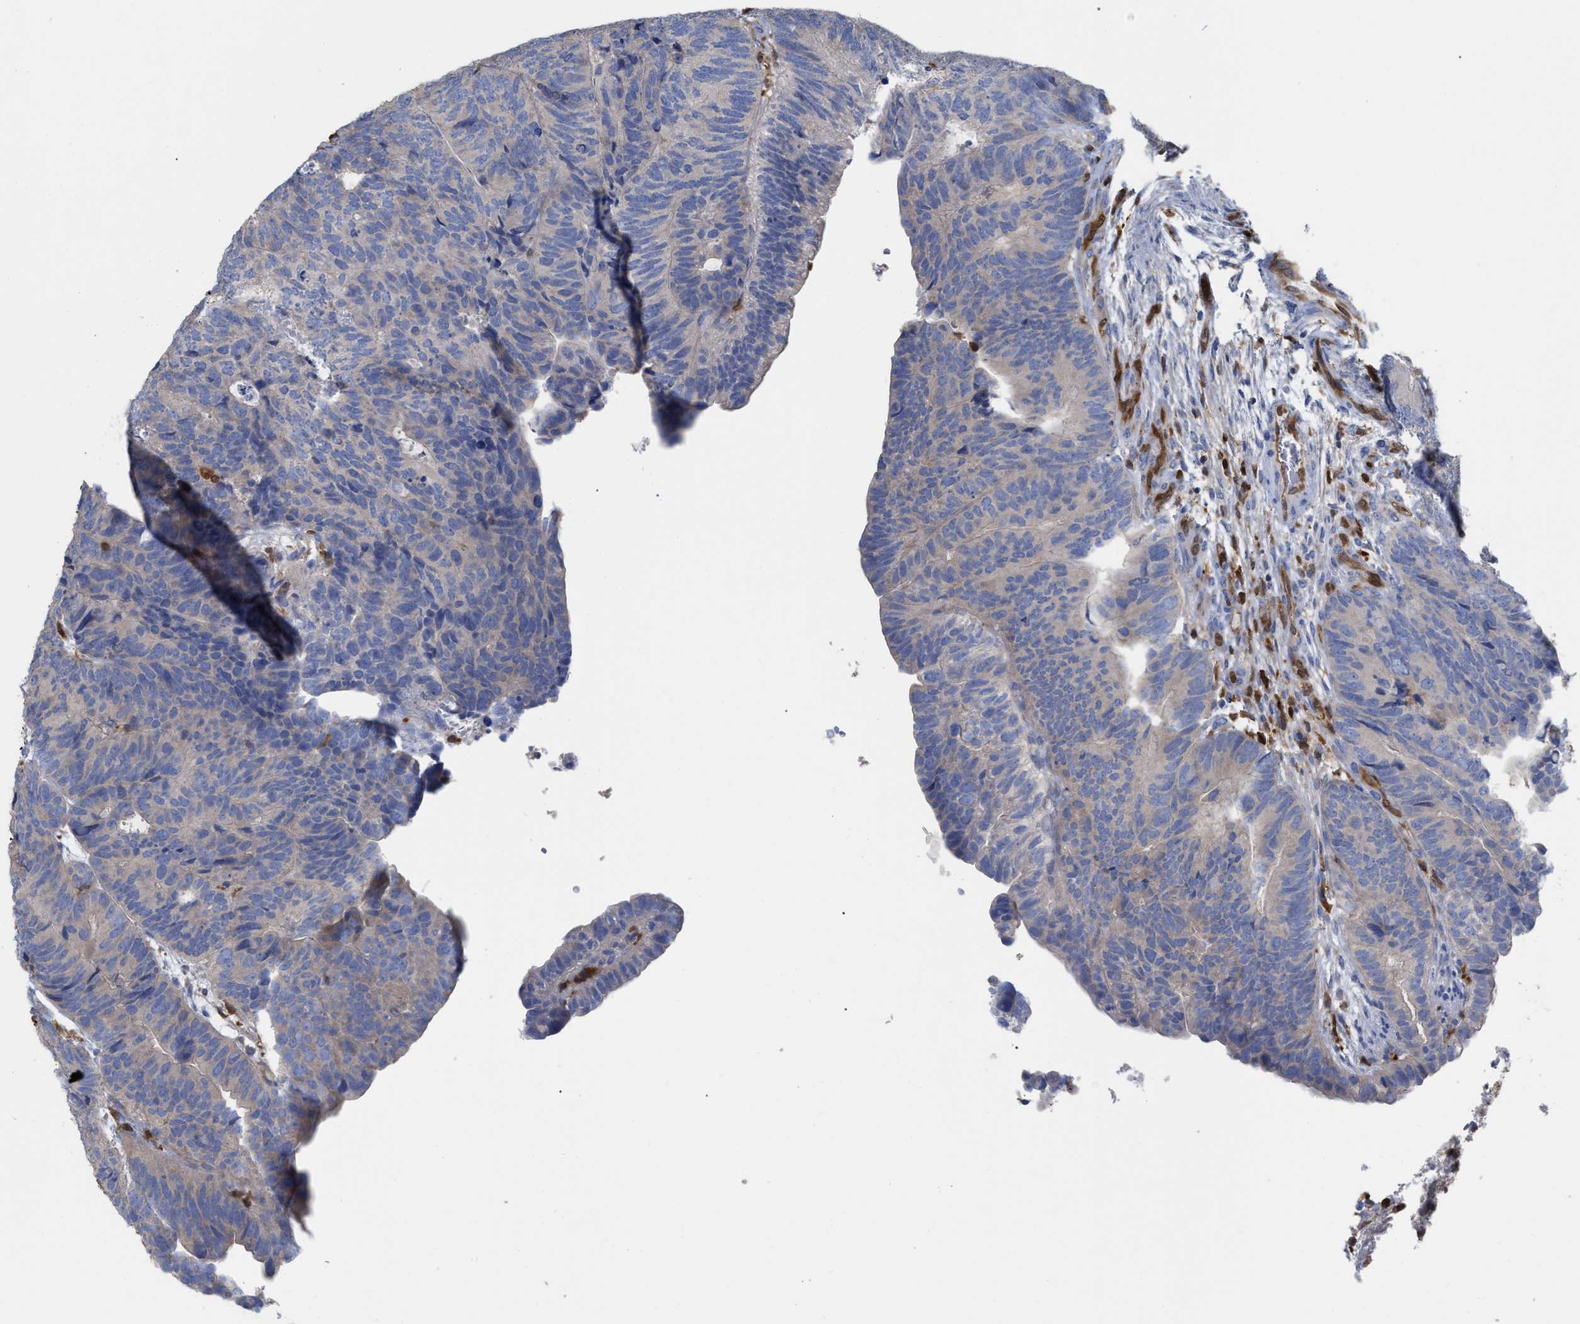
{"staining": {"intensity": "weak", "quantity": "<25%", "location": "cytoplasmic/membranous"}, "tissue": "colorectal cancer", "cell_type": "Tumor cells", "image_type": "cancer", "snomed": [{"axis": "morphology", "description": "Adenocarcinoma, NOS"}, {"axis": "topography", "description": "Colon"}], "caption": "This is an IHC photomicrograph of human colorectal adenocarcinoma. There is no expression in tumor cells.", "gene": "GIMAP4", "patient": {"sex": "female", "age": 67}}